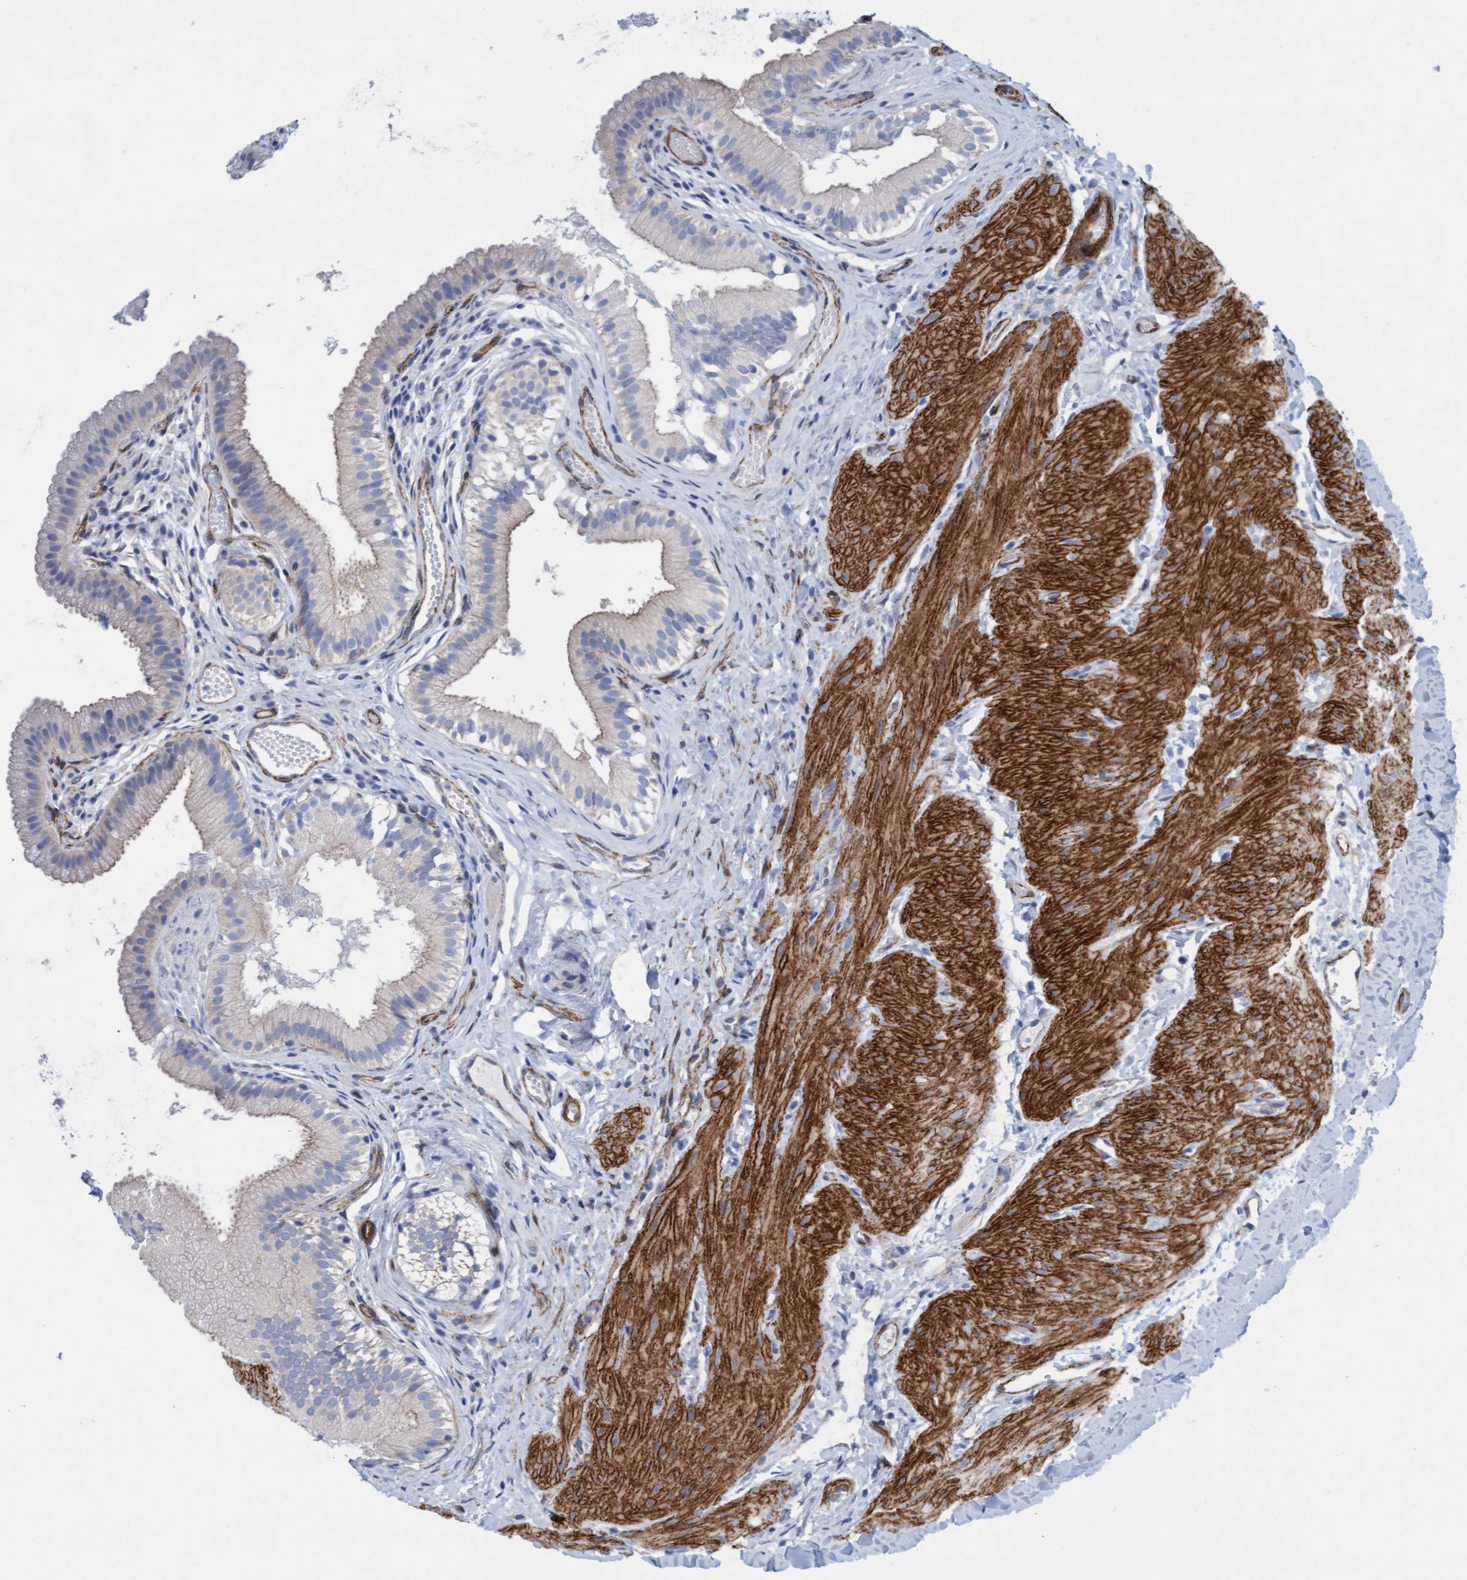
{"staining": {"intensity": "negative", "quantity": "none", "location": "none"}, "tissue": "gallbladder", "cell_type": "Glandular cells", "image_type": "normal", "snomed": [{"axis": "morphology", "description": "Normal tissue, NOS"}, {"axis": "topography", "description": "Gallbladder"}], "caption": "Immunohistochemistry (IHC) micrograph of normal gallbladder stained for a protein (brown), which demonstrates no positivity in glandular cells. Nuclei are stained in blue.", "gene": "MTFR1", "patient": {"sex": "female", "age": 26}}